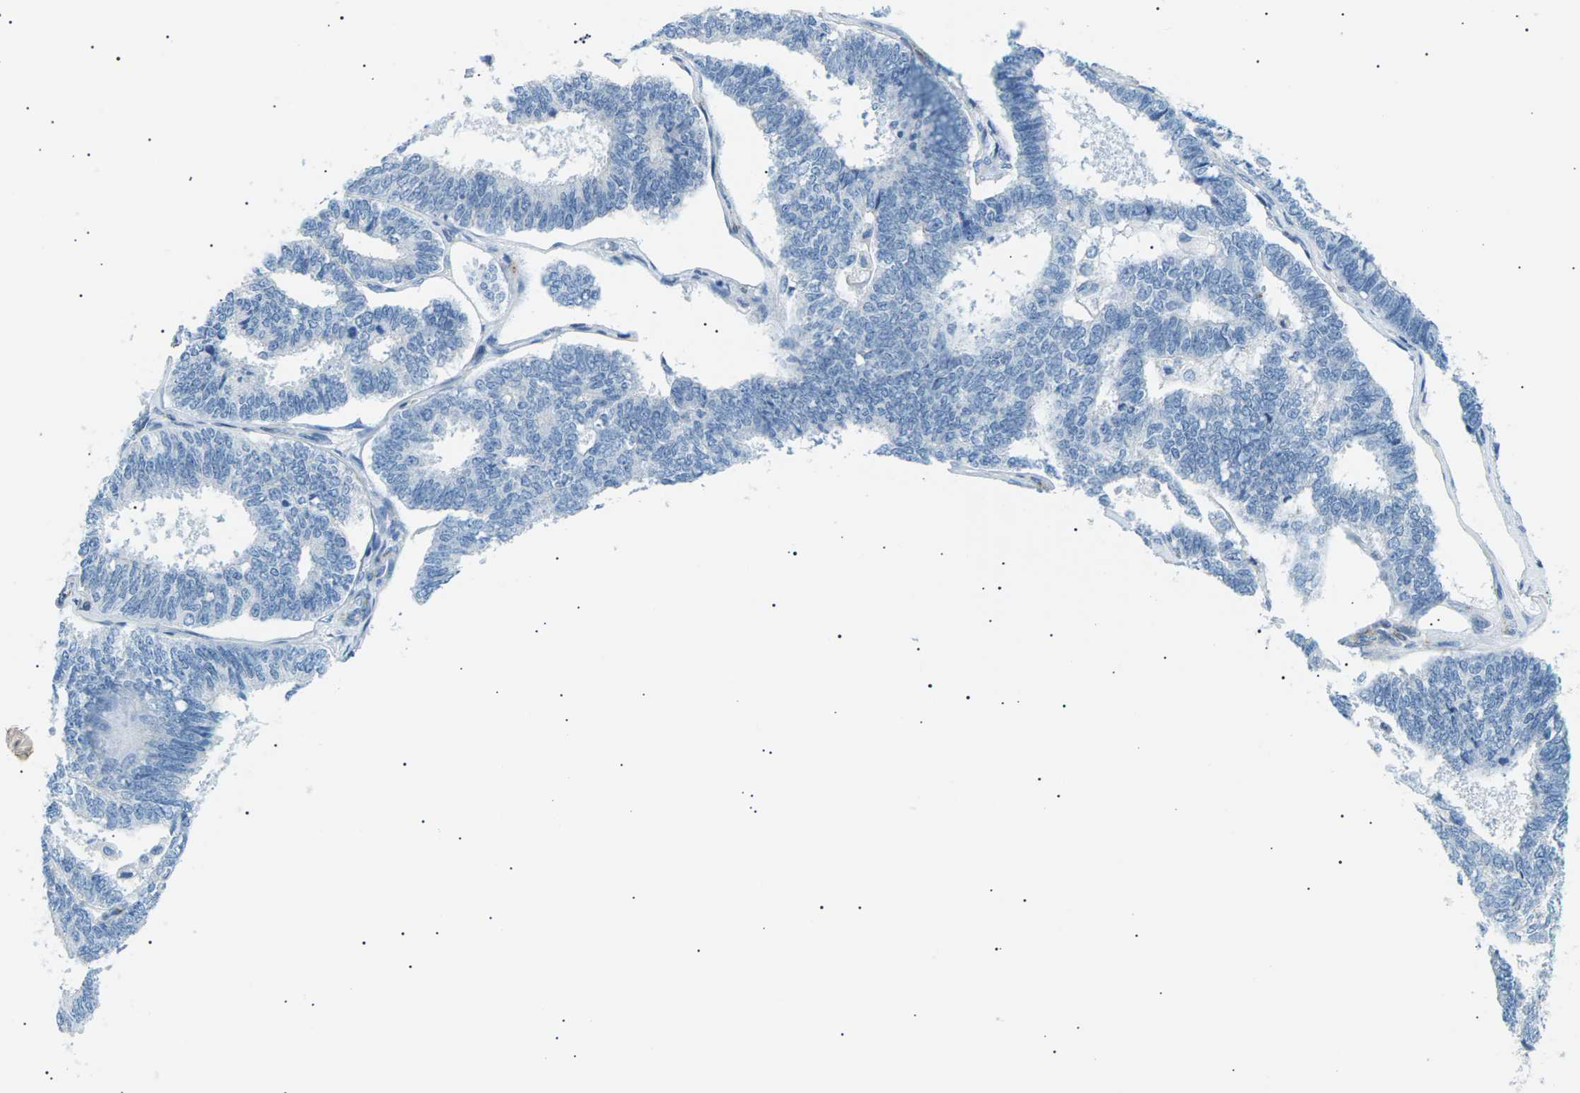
{"staining": {"intensity": "negative", "quantity": "none", "location": "none"}, "tissue": "endometrial cancer", "cell_type": "Tumor cells", "image_type": "cancer", "snomed": [{"axis": "morphology", "description": "Adenocarcinoma, NOS"}, {"axis": "topography", "description": "Endometrium"}], "caption": "Endometrial adenocarcinoma was stained to show a protein in brown. There is no significant expression in tumor cells.", "gene": "SEPTIN5", "patient": {"sex": "female", "age": 70}}